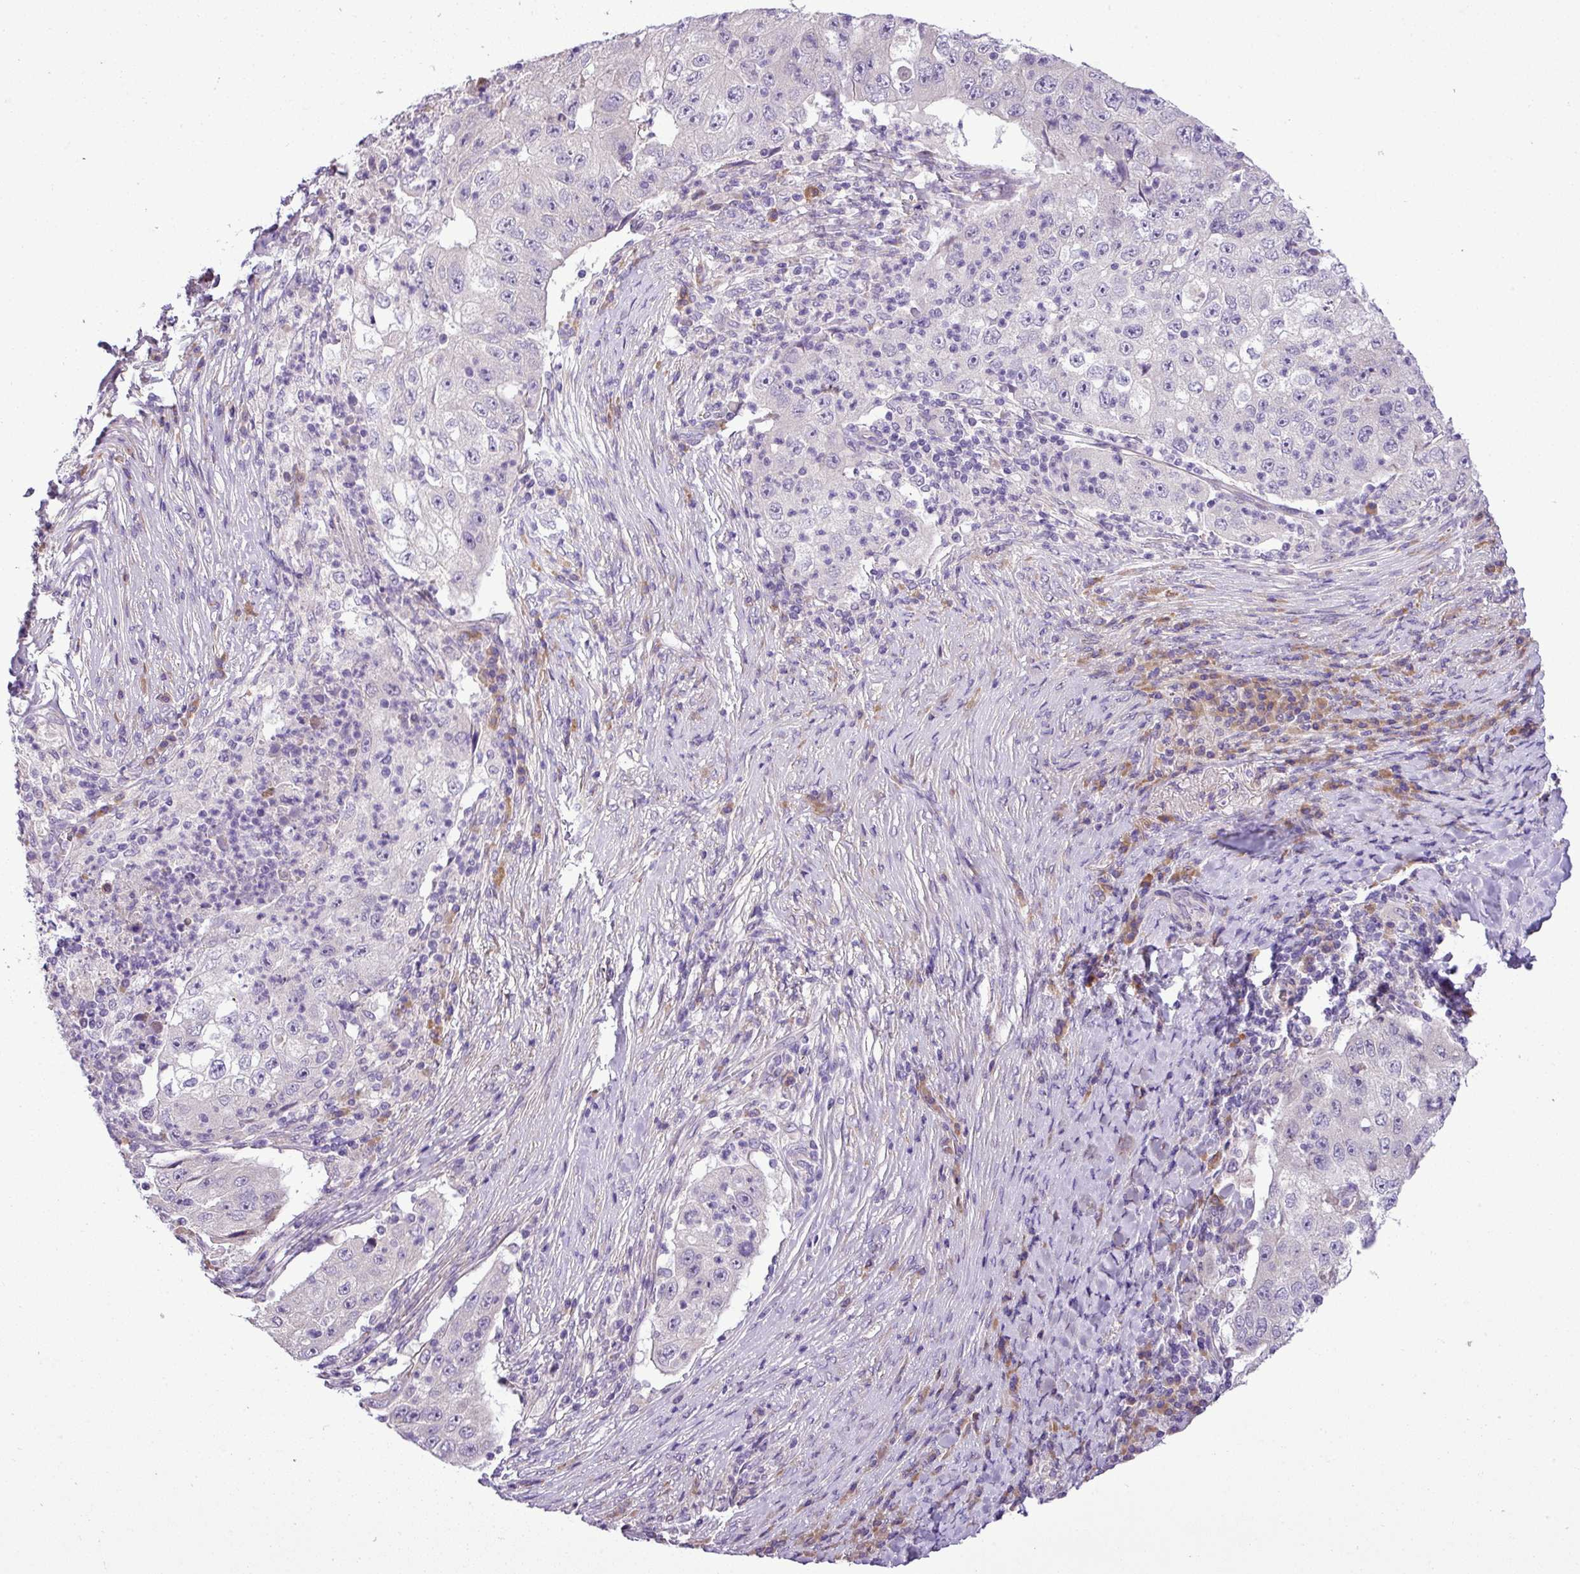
{"staining": {"intensity": "negative", "quantity": "none", "location": "none"}, "tissue": "lung cancer", "cell_type": "Tumor cells", "image_type": "cancer", "snomed": [{"axis": "morphology", "description": "Squamous cell carcinoma, NOS"}, {"axis": "topography", "description": "Lung"}], "caption": "IHC photomicrograph of neoplastic tissue: human lung cancer stained with DAB (3,3'-diaminobenzidine) exhibits no significant protein expression in tumor cells.", "gene": "MOCS3", "patient": {"sex": "male", "age": 64}}